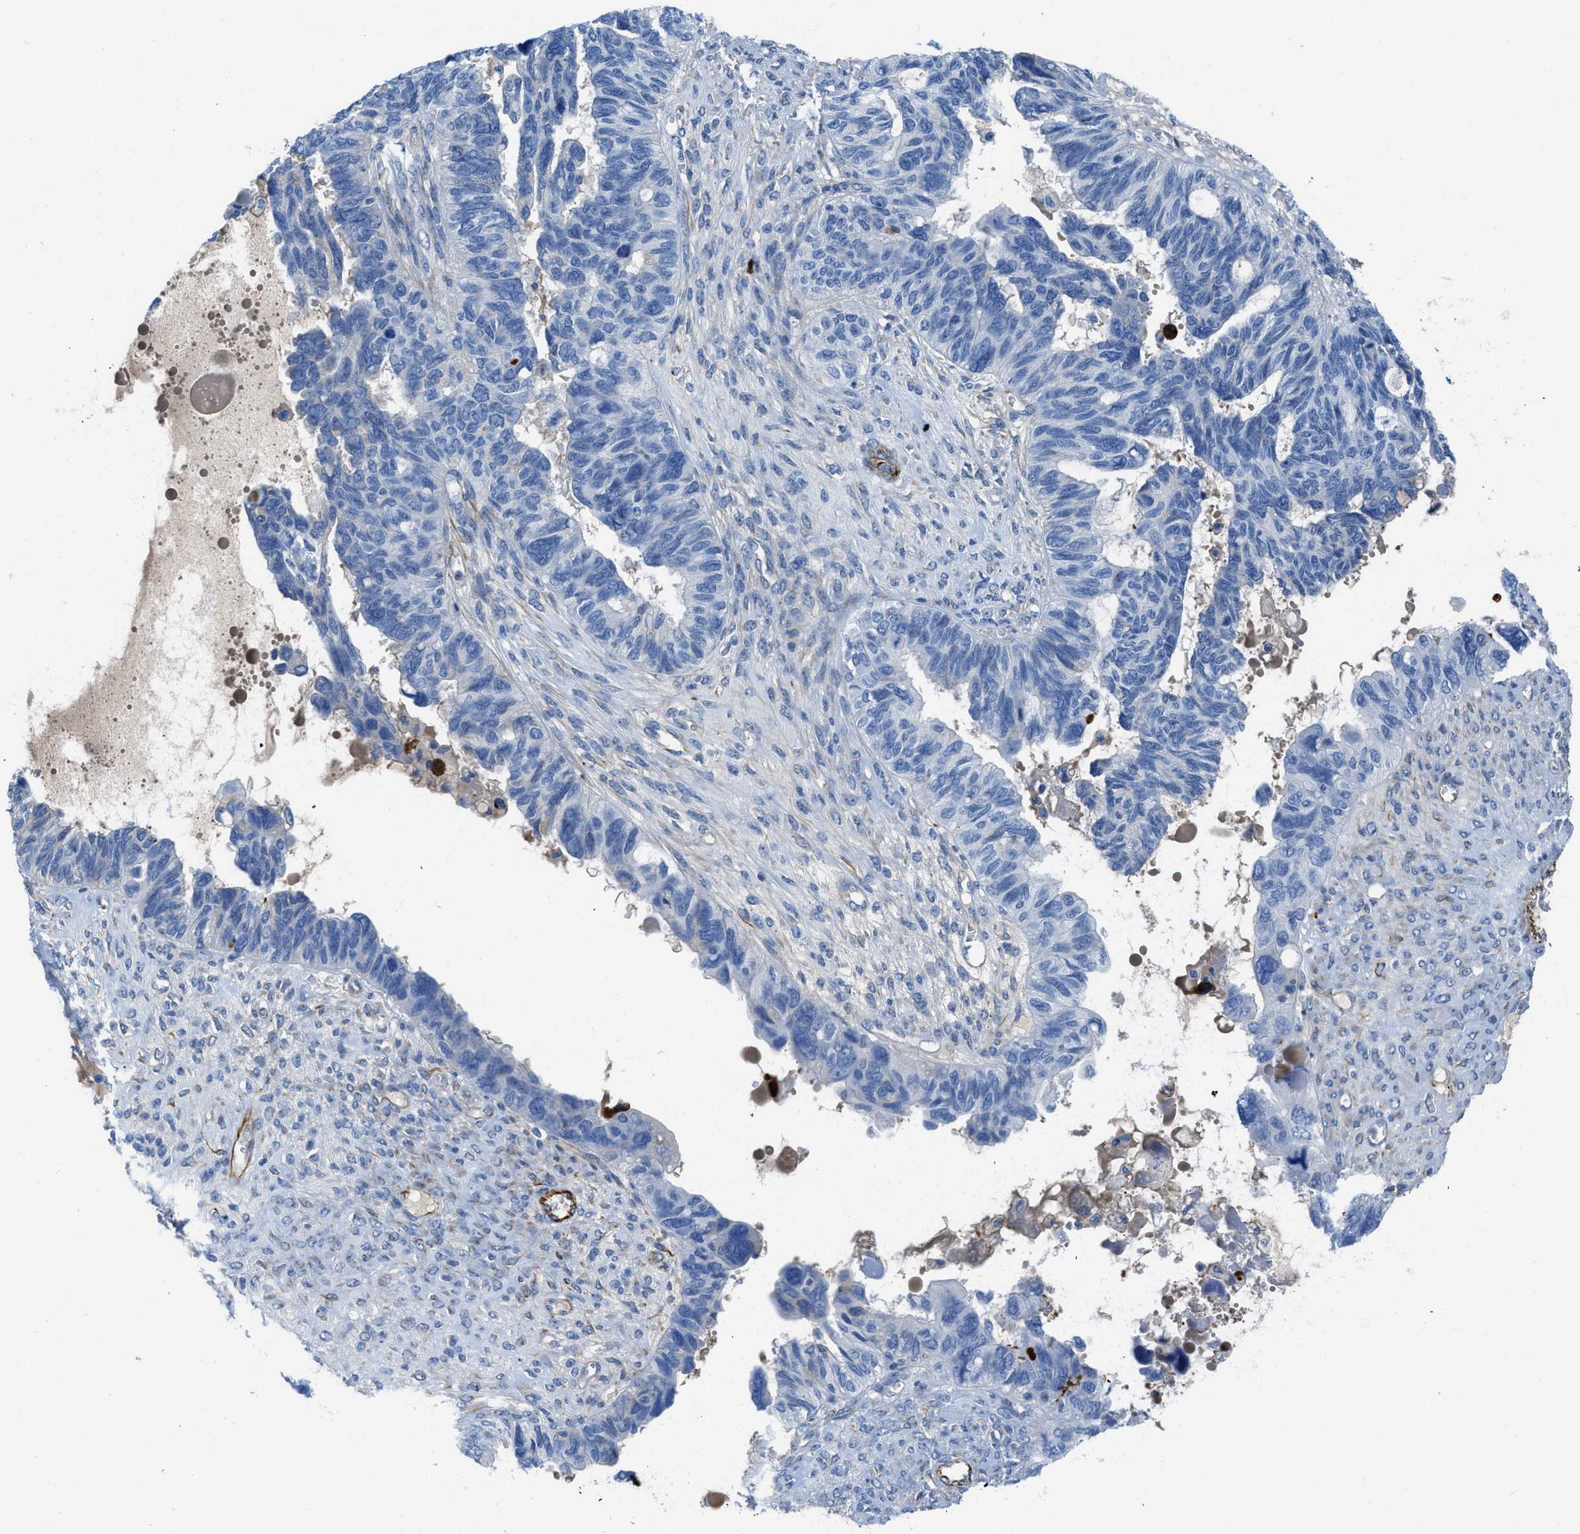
{"staining": {"intensity": "negative", "quantity": "none", "location": "none"}, "tissue": "ovarian cancer", "cell_type": "Tumor cells", "image_type": "cancer", "snomed": [{"axis": "morphology", "description": "Cystadenocarcinoma, serous, NOS"}, {"axis": "topography", "description": "Ovary"}], "caption": "DAB immunohistochemical staining of human ovarian cancer displays no significant expression in tumor cells.", "gene": "XCR1", "patient": {"sex": "female", "age": 79}}